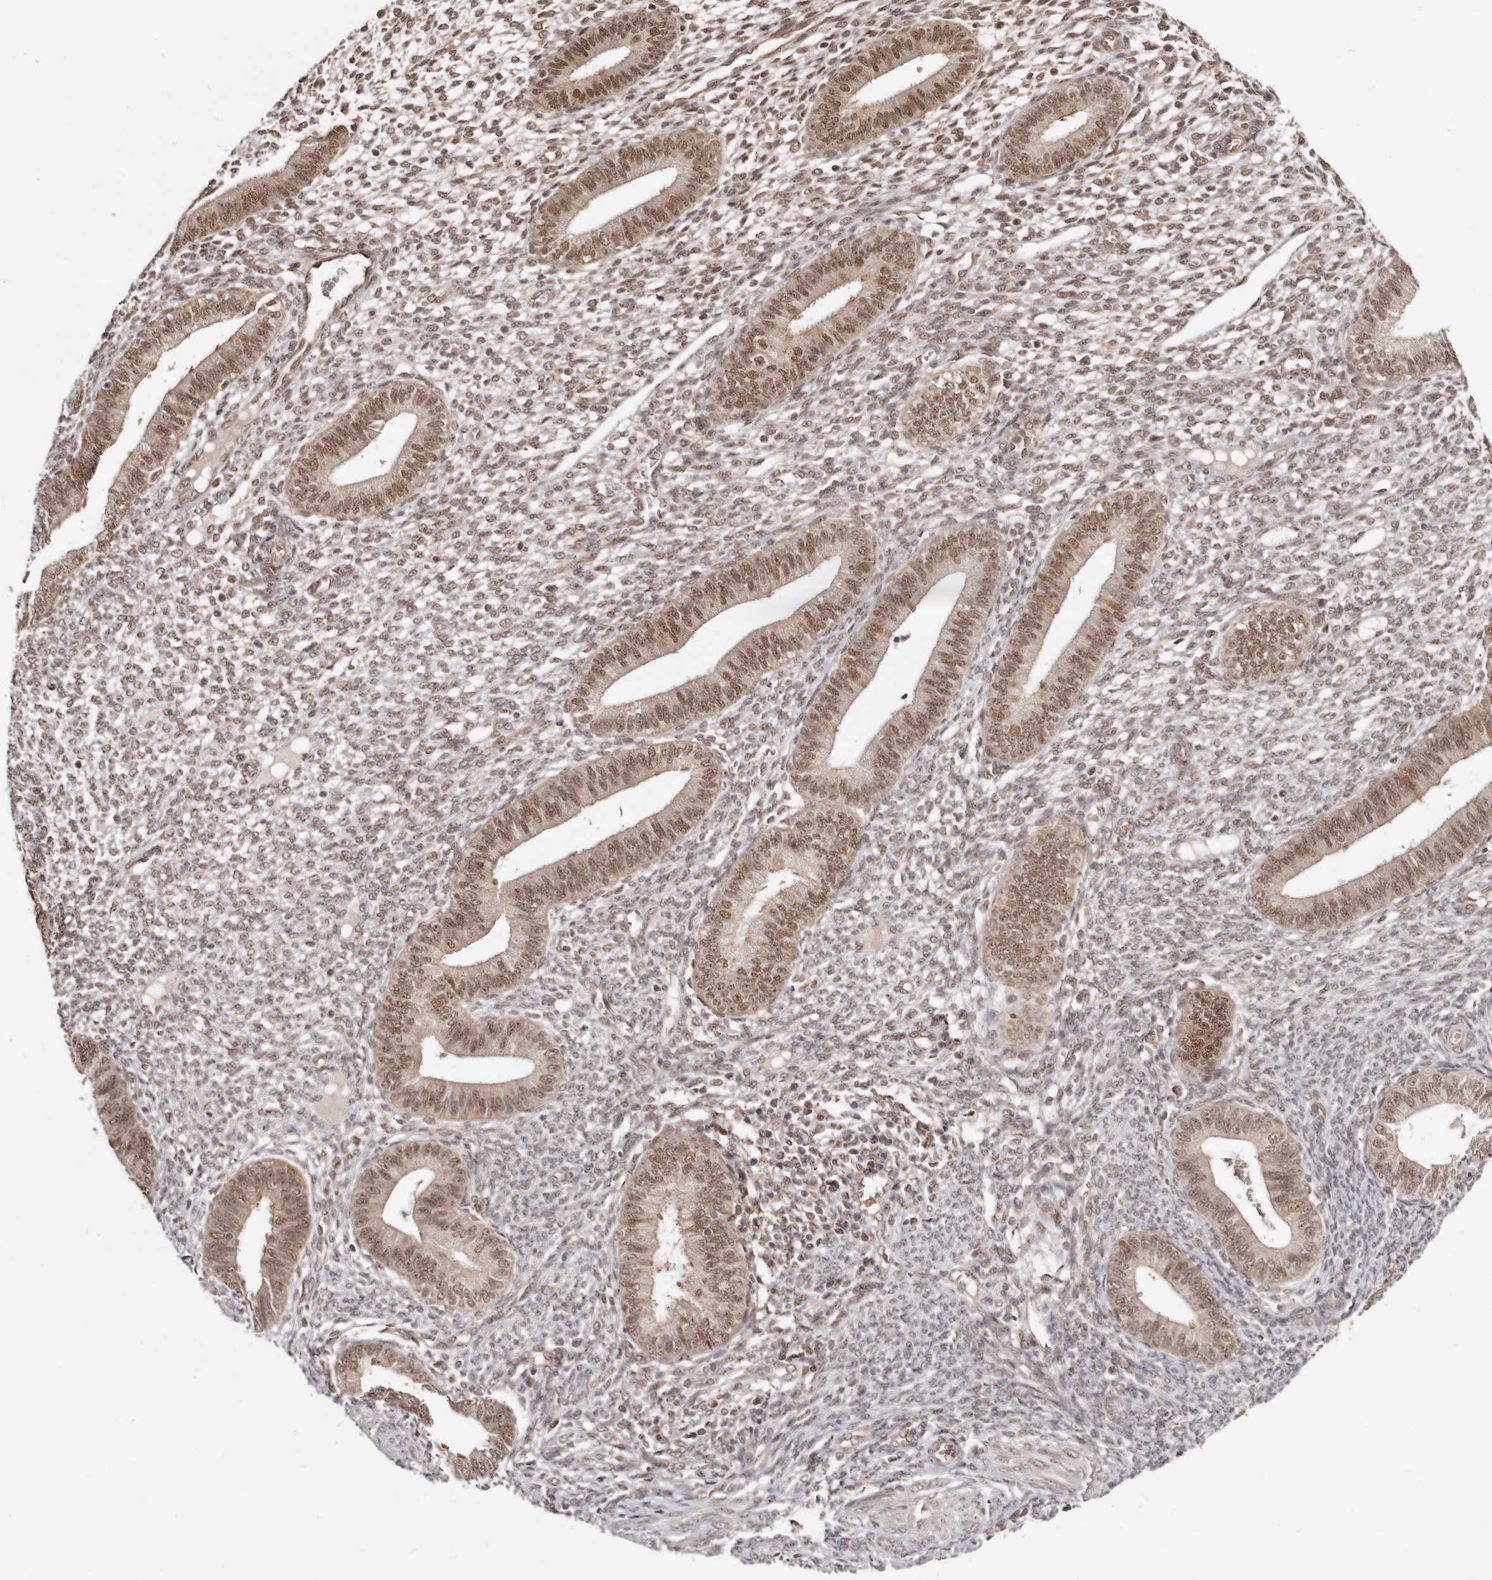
{"staining": {"intensity": "moderate", "quantity": "25%-75%", "location": "nuclear"}, "tissue": "endometrium", "cell_type": "Cells in endometrial stroma", "image_type": "normal", "snomed": [{"axis": "morphology", "description": "Normal tissue, NOS"}, {"axis": "topography", "description": "Endometrium"}], "caption": "Moderate nuclear positivity for a protein is identified in approximately 25%-75% of cells in endometrial stroma of benign endometrium using IHC.", "gene": "MED8", "patient": {"sex": "female", "age": 46}}